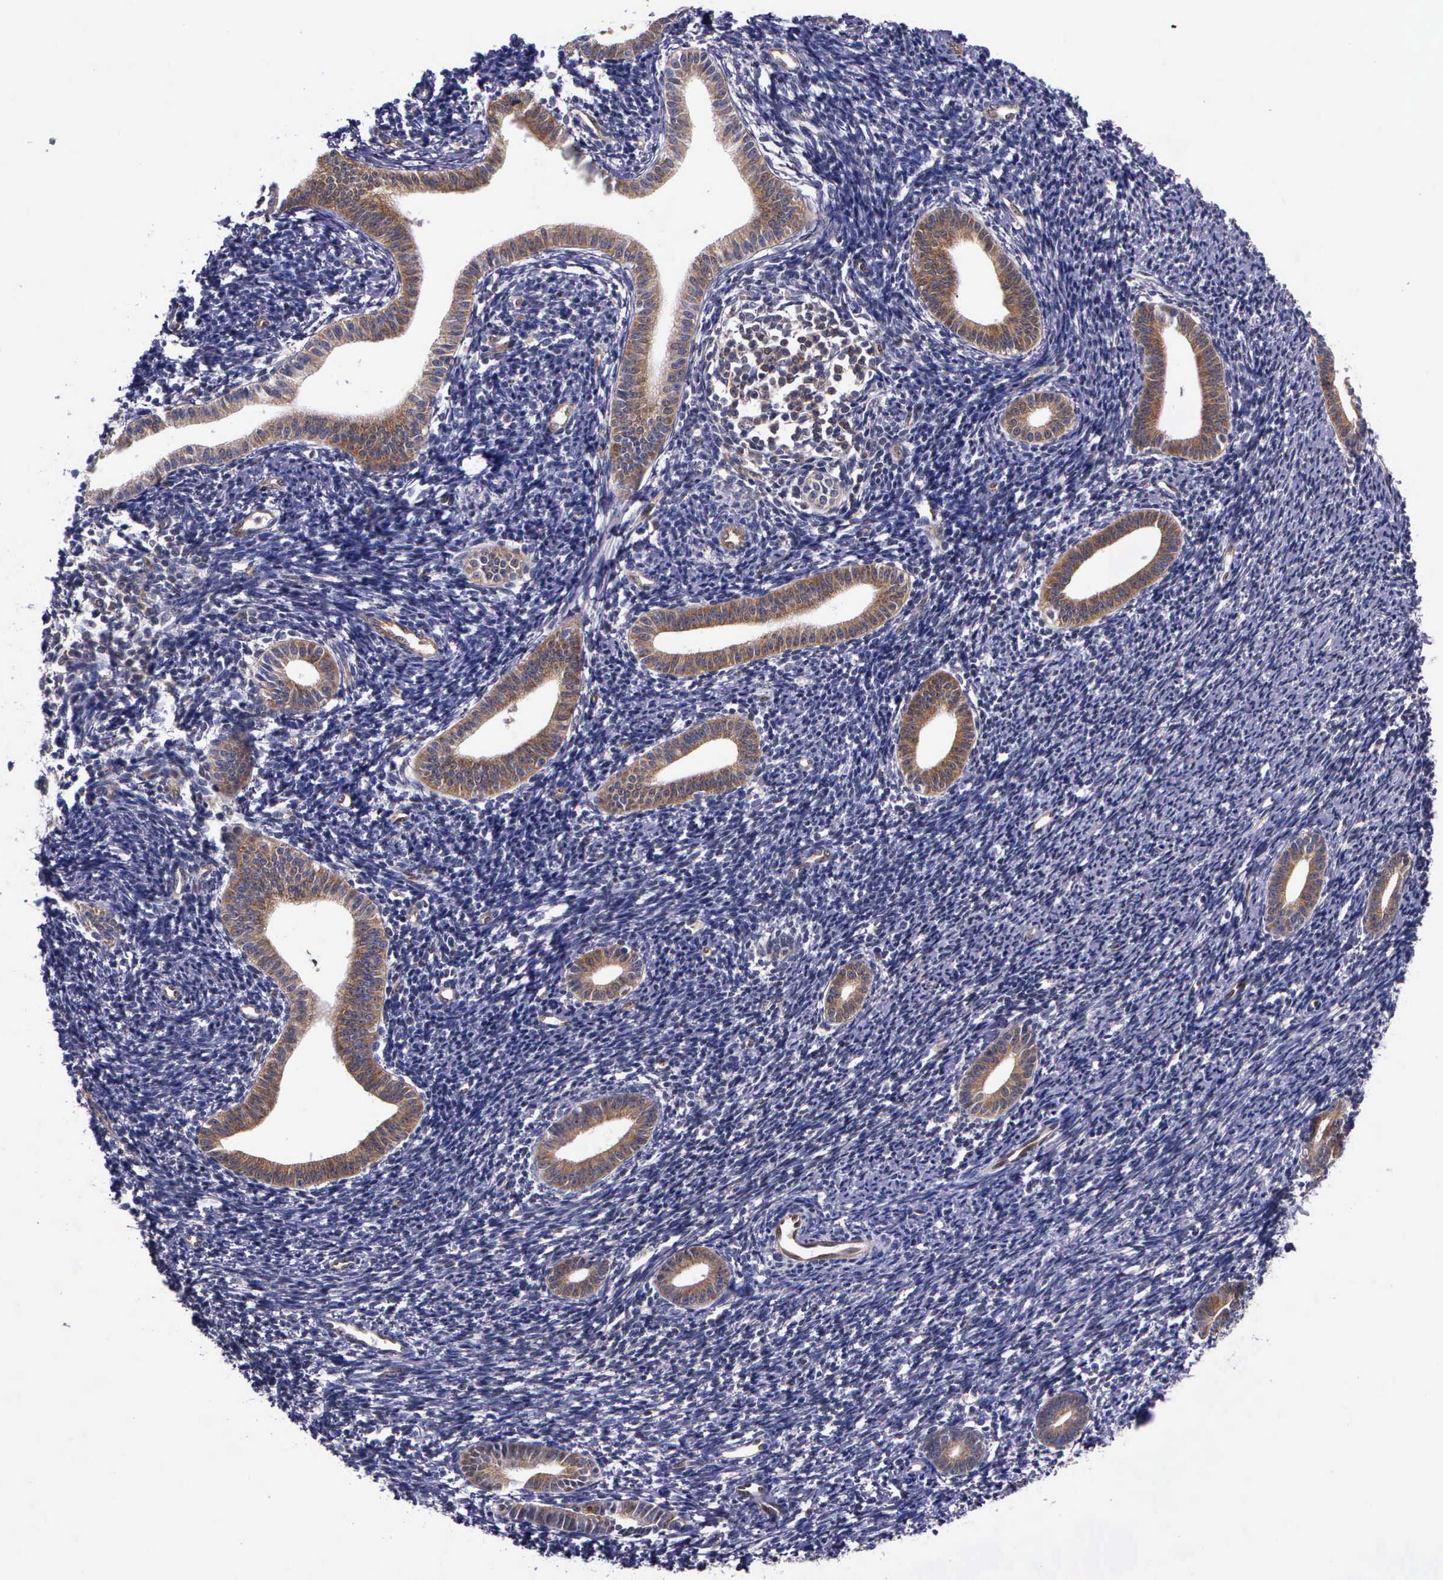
{"staining": {"intensity": "negative", "quantity": "none", "location": "none"}, "tissue": "endometrium", "cell_type": "Cells in endometrial stroma", "image_type": "normal", "snomed": [{"axis": "morphology", "description": "Normal tissue, NOS"}, {"axis": "topography", "description": "Endometrium"}], "caption": "This is an IHC image of normal human endometrium. There is no staining in cells in endometrial stroma.", "gene": "GMPR2", "patient": {"sex": "female", "age": 52}}